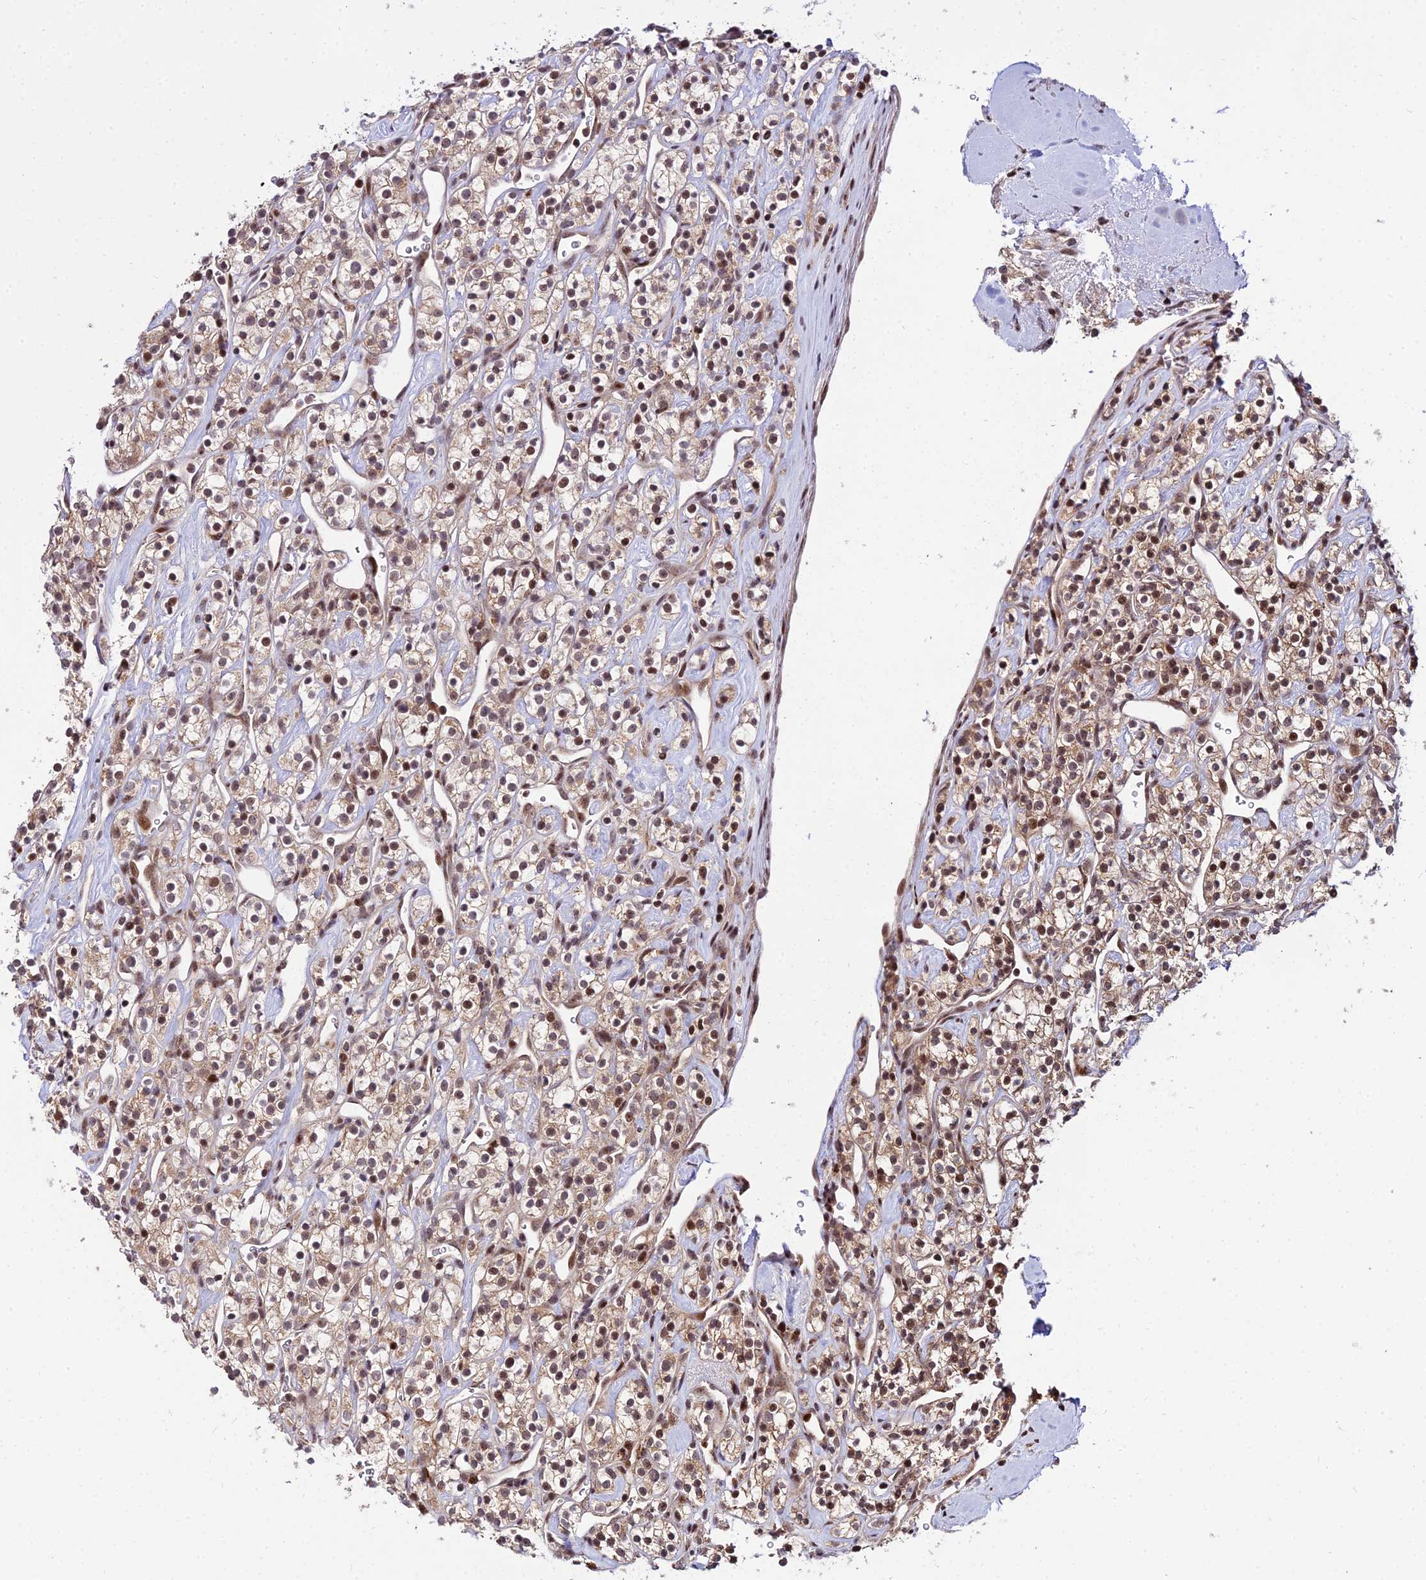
{"staining": {"intensity": "moderate", "quantity": ">75%", "location": "cytoplasmic/membranous,nuclear"}, "tissue": "renal cancer", "cell_type": "Tumor cells", "image_type": "cancer", "snomed": [{"axis": "morphology", "description": "Adenocarcinoma, NOS"}, {"axis": "topography", "description": "Kidney"}], "caption": "High-magnification brightfield microscopy of renal cancer (adenocarcinoma) stained with DAB (3,3'-diaminobenzidine) (brown) and counterstained with hematoxylin (blue). tumor cells exhibit moderate cytoplasmic/membranous and nuclear staining is appreciated in approximately>75% of cells. The staining was performed using DAB to visualize the protein expression in brown, while the nuclei were stained in blue with hematoxylin (Magnification: 20x).", "gene": "CIB3", "patient": {"sex": "male", "age": 77}}